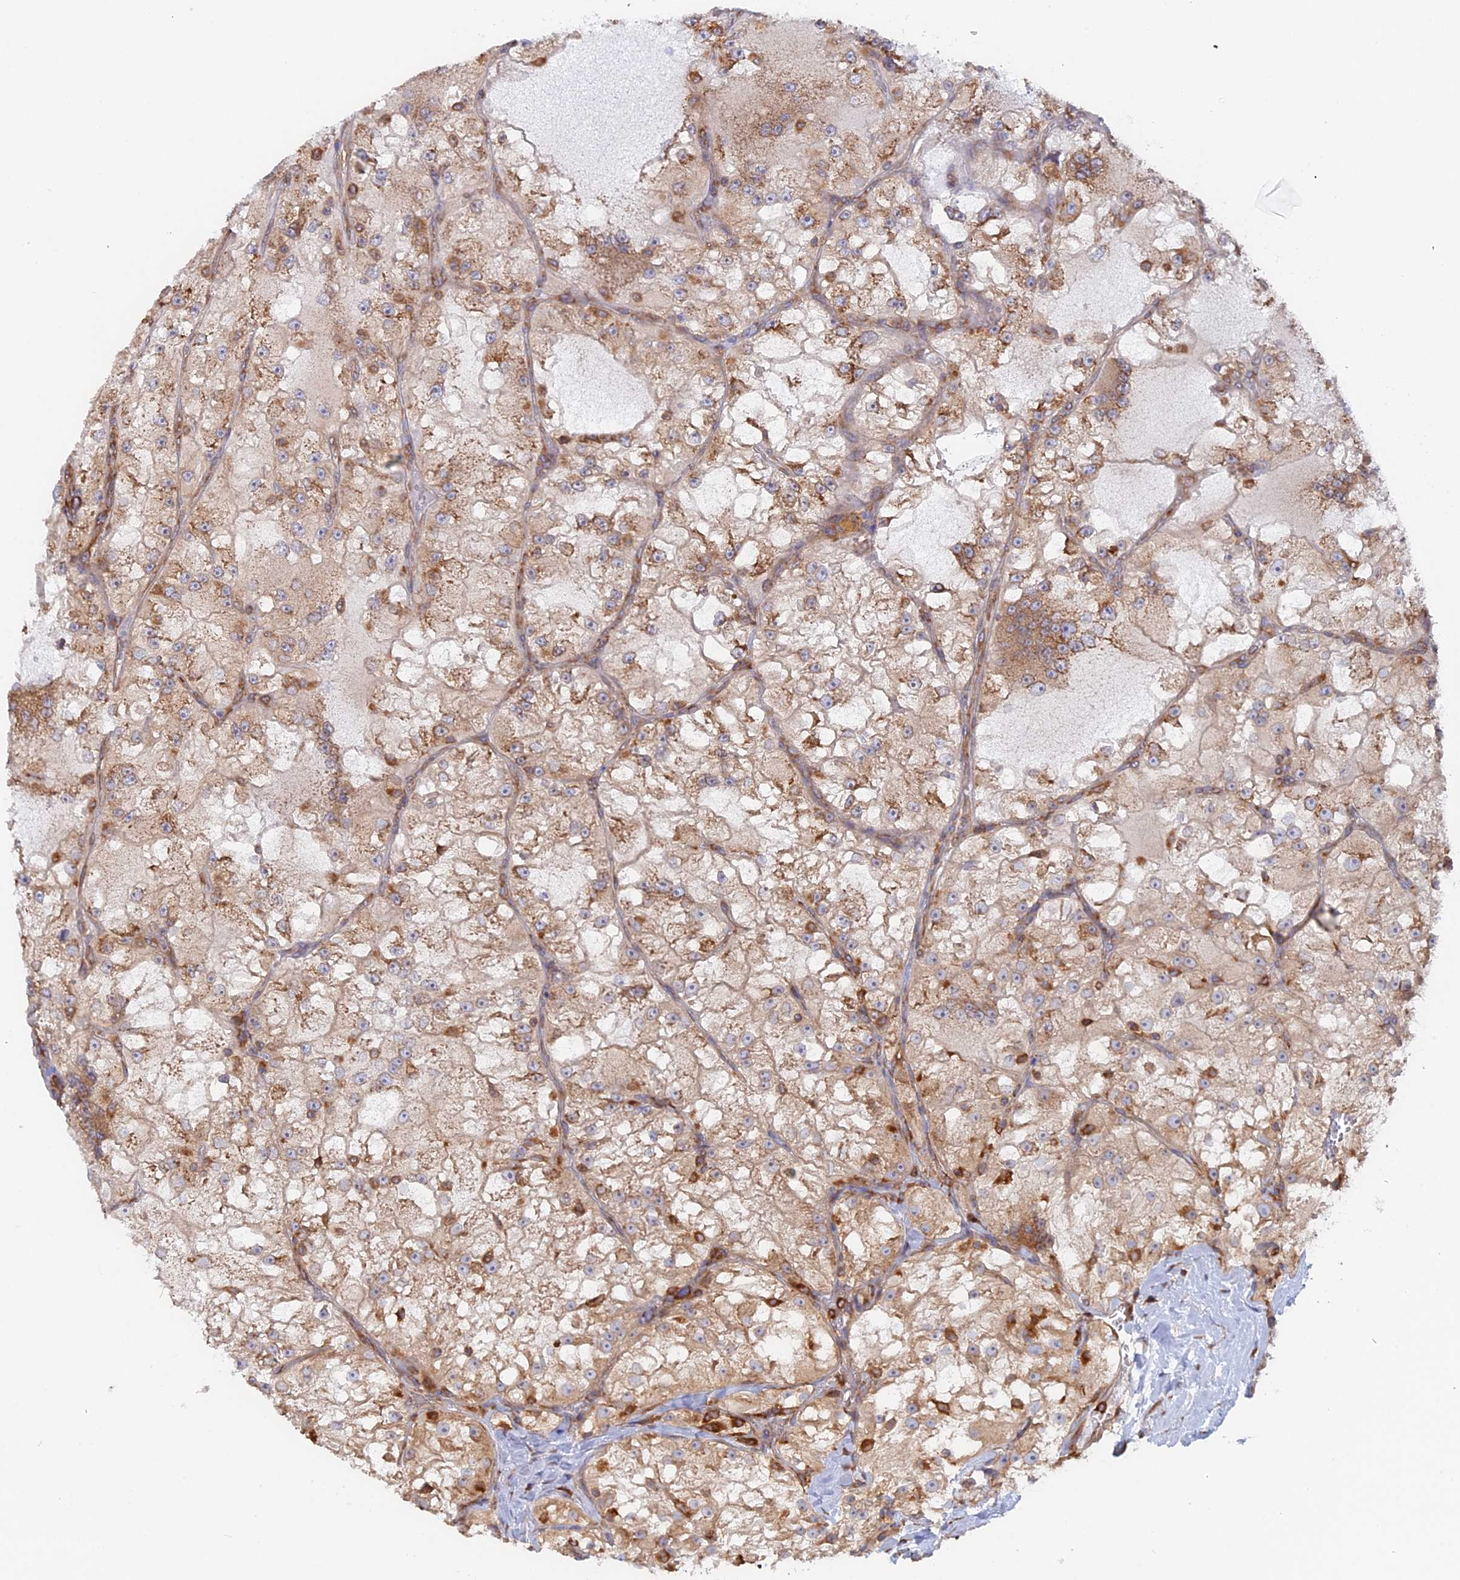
{"staining": {"intensity": "moderate", "quantity": ">75%", "location": "cytoplasmic/membranous"}, "tissue": "renal cancer", "cell_type": "Tumor cells", "image_type": "cancer", "snomed": [{"axis": "morphology", "description": "Adenocarcinoma, NOS"}, {"axis": "topography", "description": "Kidney"}], "caption": "Immunohistochemical staining of renal cancer shows moderate cytoplasmic/membranous protein positivity in about >75% of tumor cells.", "gene": "GMIP", "patient": {"sex": "female", "age": 72}}